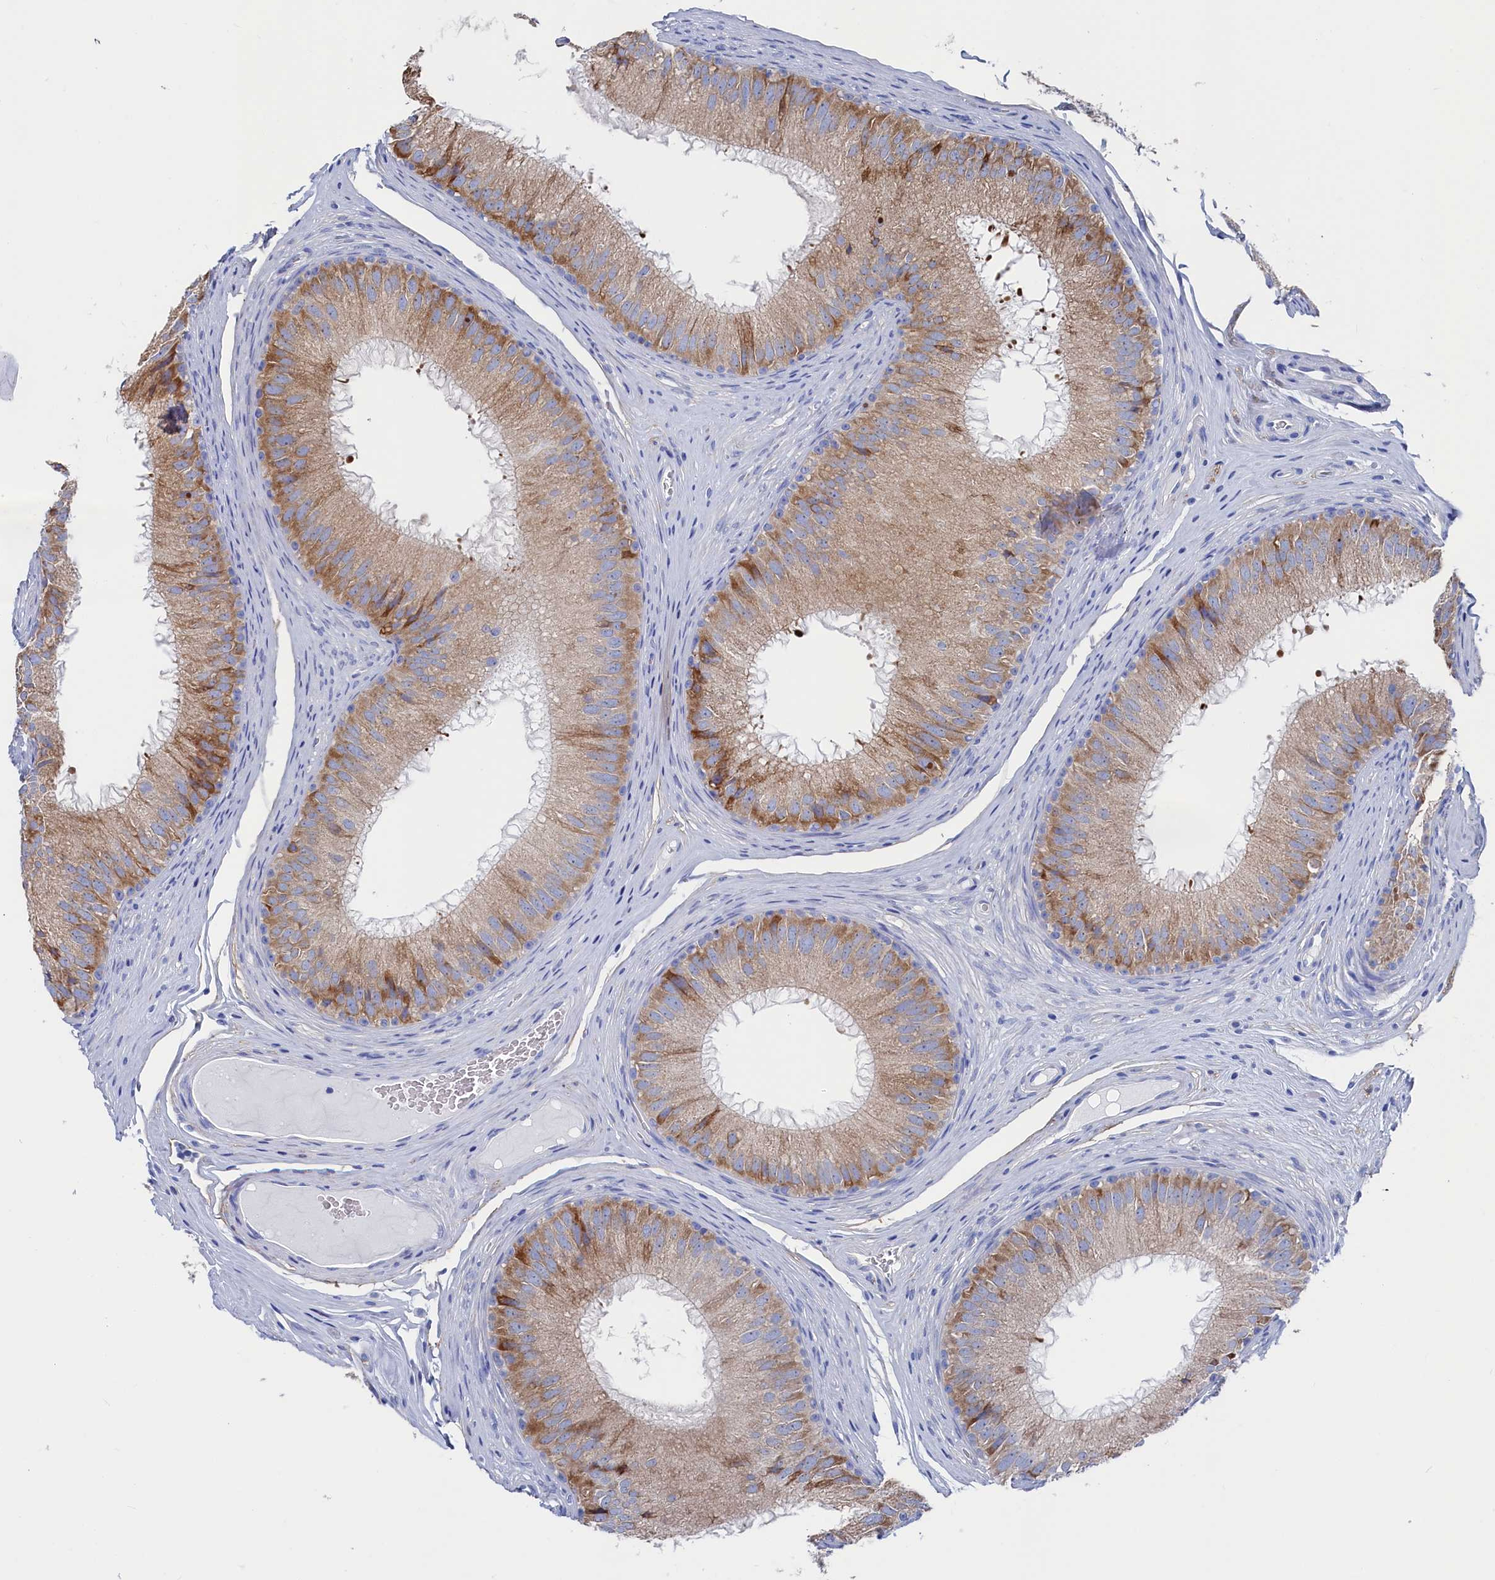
{"staining": {"intensity": "strong", "quantity": "25%-75%", "location": "cytoplasmic/membranous"}, "tissue": "epididymis", "cell_type": "Glandular cells", "image_type": "normal", "snomed": [{"axis": "morphology", "description": "Normal tissue, NOS"}, {"axis": "topography", "description": "Epididymis"}], "caption": "Immunohistochemical staining of unremarkable epididymis displays strong cytoplasmic/membranous protein expression in about 25%-75% of glandular cells. Nuclei are stained in blue.", "gene": "TMOD2", "patient": {"sex": "male", "age": 32}}